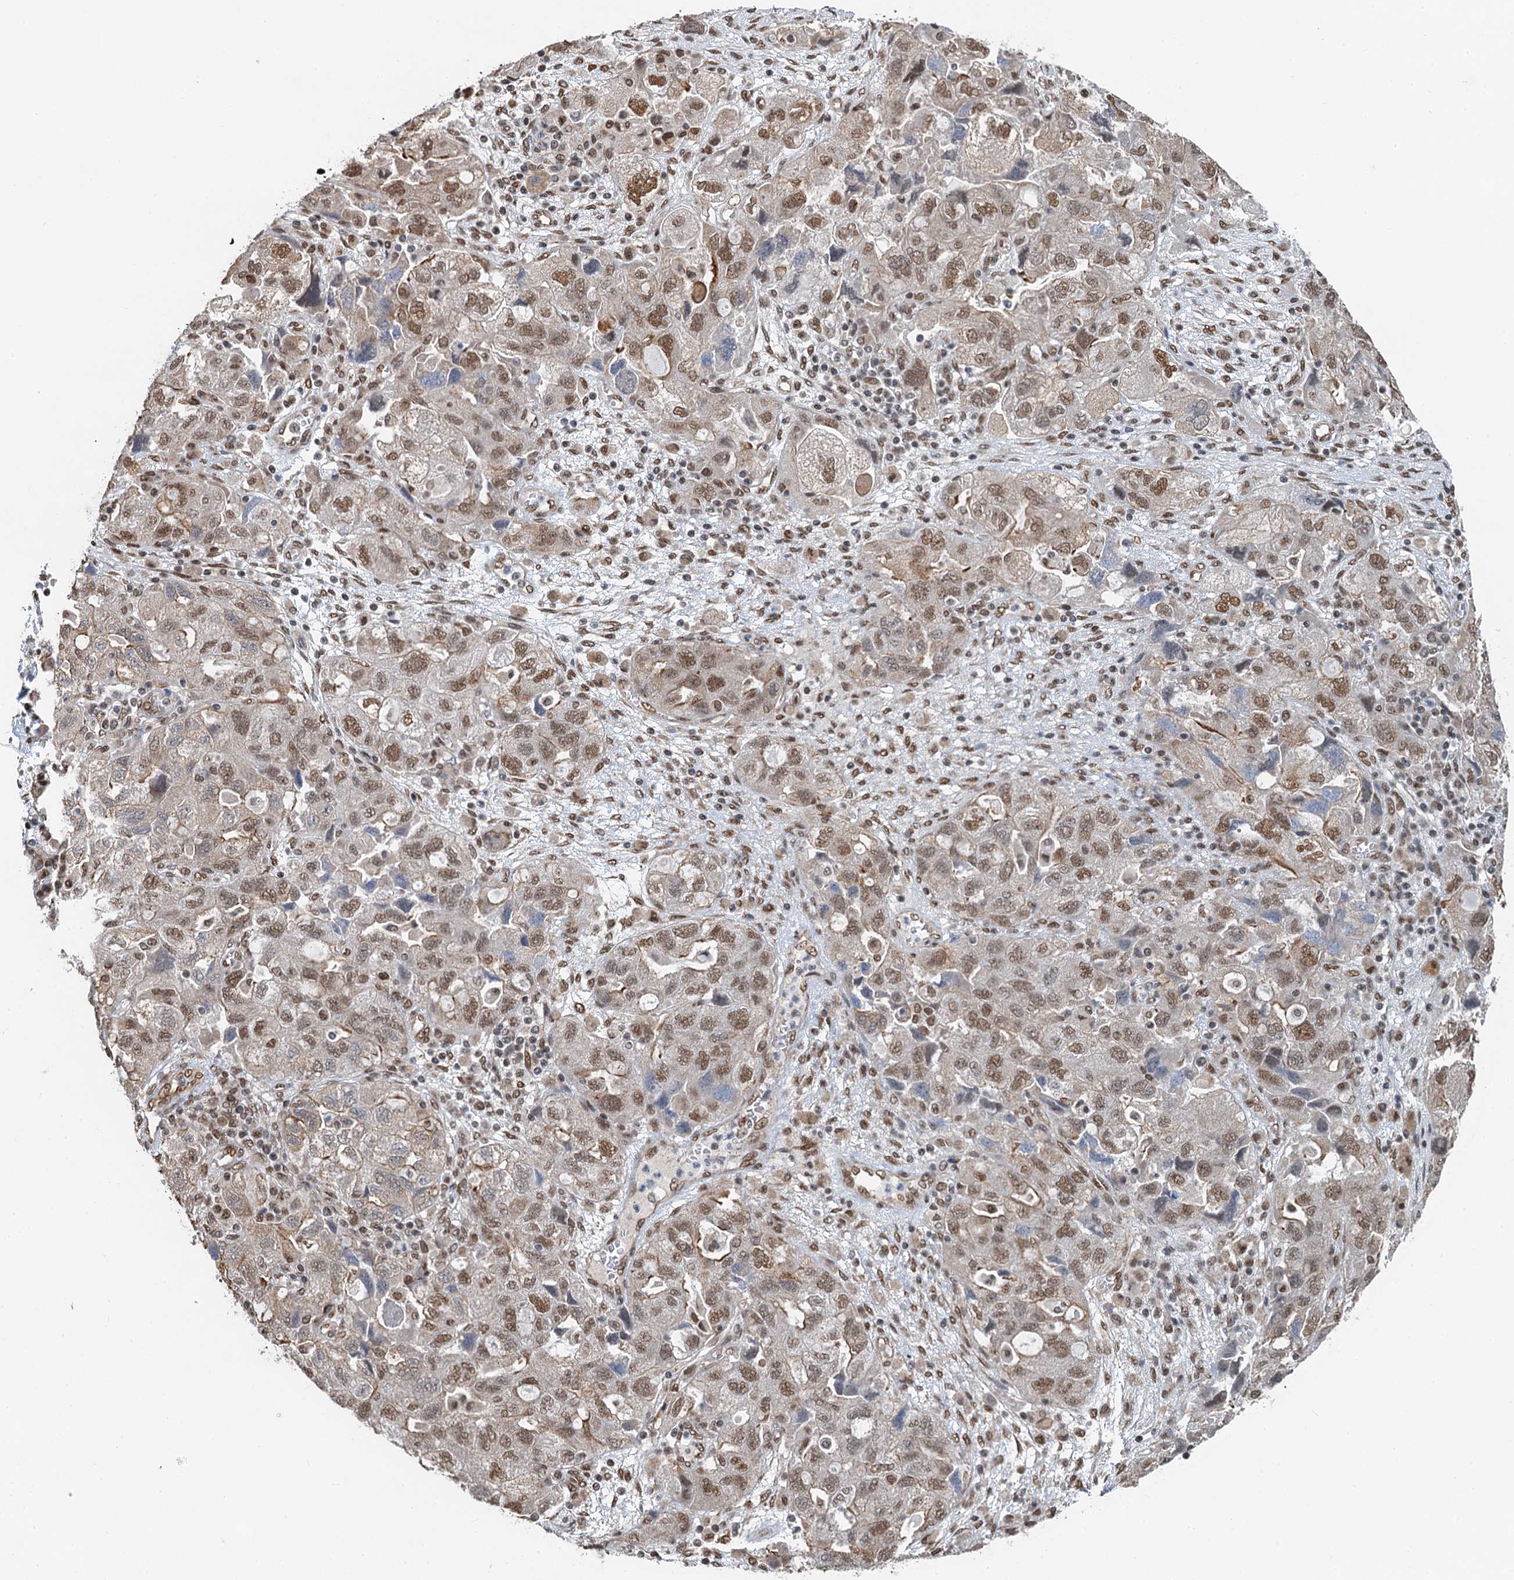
{"staining": {"intensity": "moderate", "quantity": ">75%", "location": "nuclear"}, "tissue": "ovarian cancer", "cell_type": "Tumor cells", "image_type": "cancer", "snomed": [{"axis": "morphology", "description": "Carcinoma, NOS"}, {"axis": "morphology", "description": "Cystadenocarcinoma, serous, NOS"}, {"axis": "topography", "description": "Ovary"}], "caption": "The immunohistochemical stain highlights moderate nuclear positivity in tumor cells of ovarian carcinoma tissue.", "gene": "CFDP1", "patient": {"sex": "female", "age": 69}}